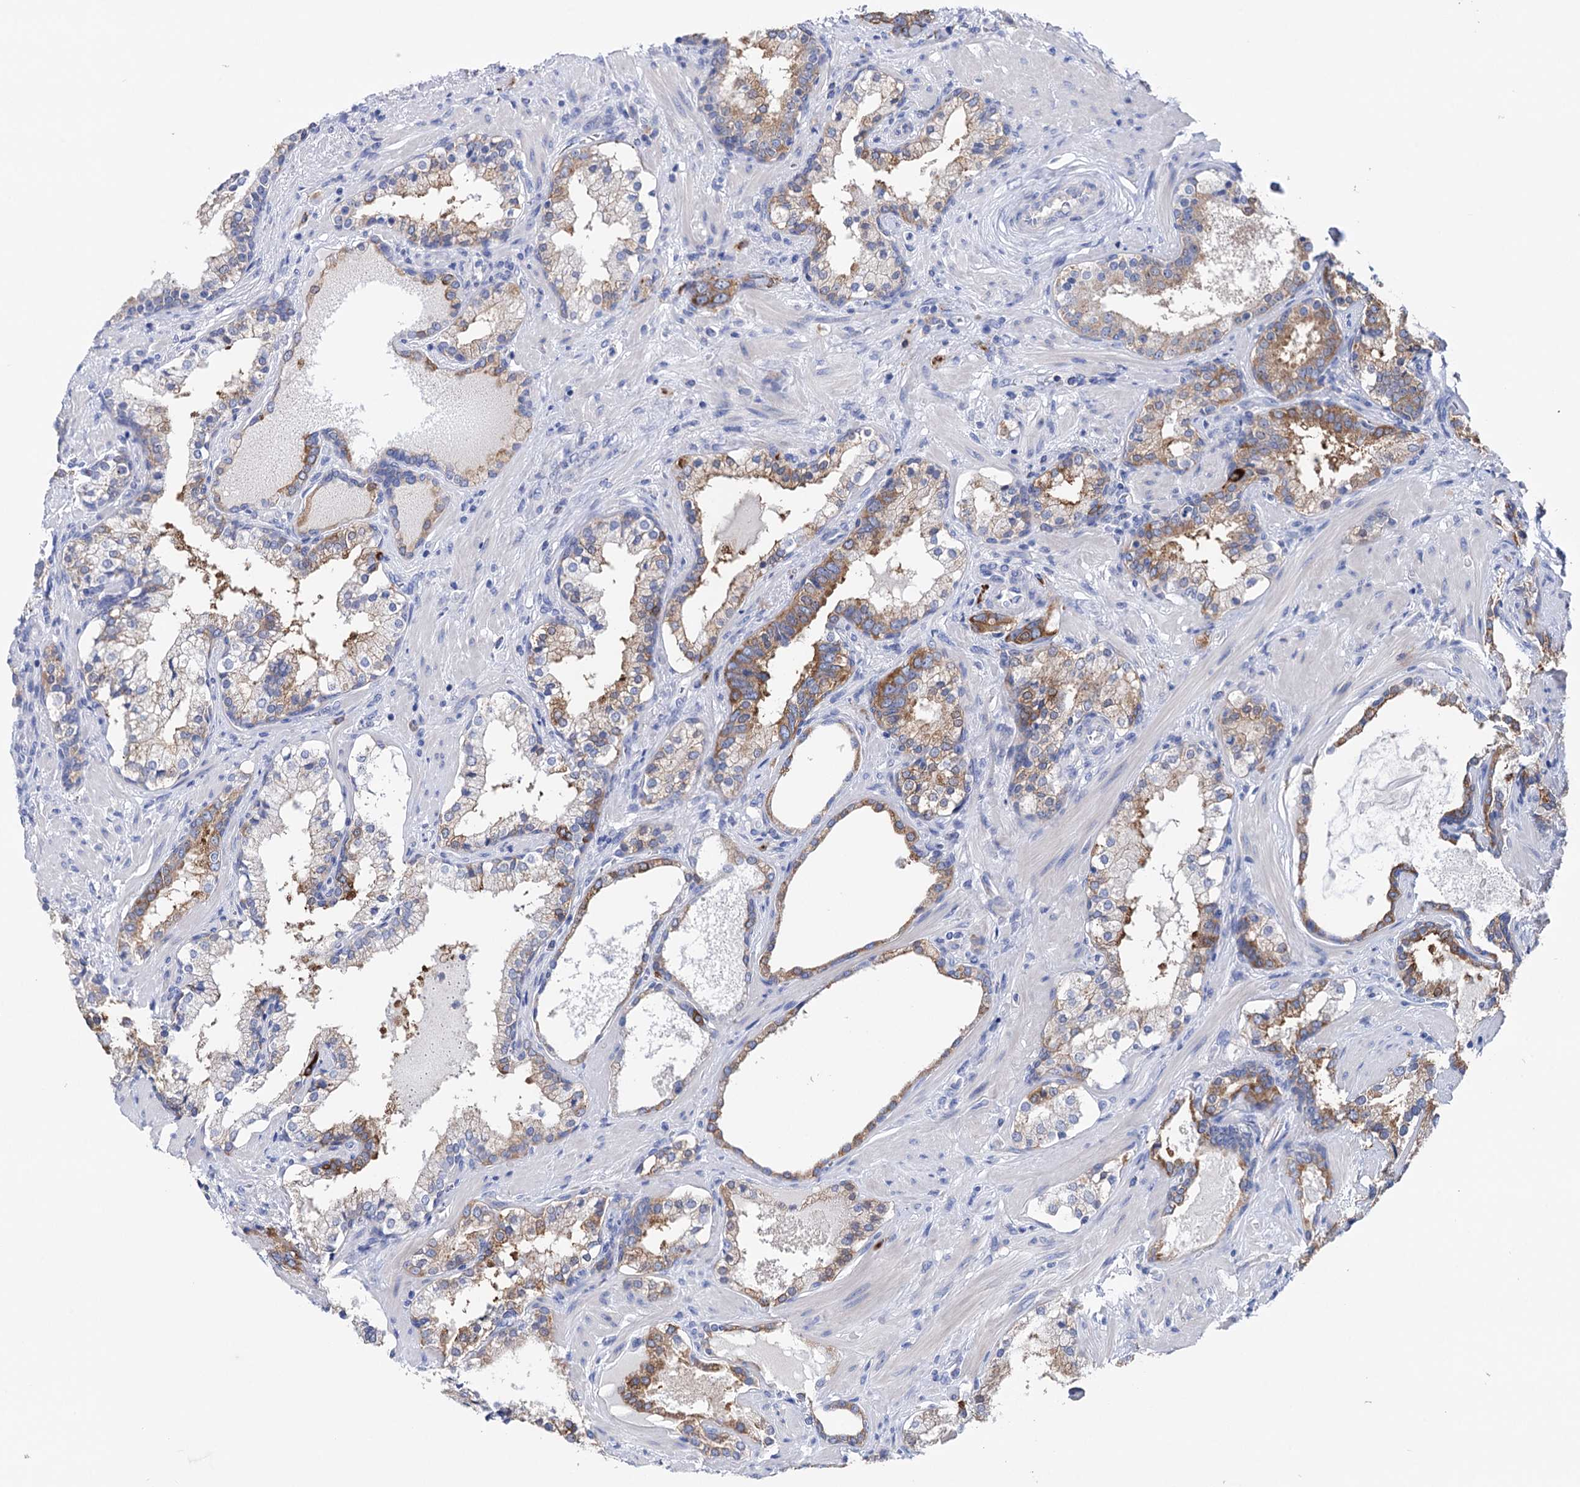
{"staining": {"intensity": "moderate", "quantity": ">75%", "location": "cytoplasmic/membranous"}, "tissue": "prostate cancer", "cell_type": "Tumor cells", "image_type": "cancer", "snomed": [{"axis": "morphology", "description": "Adenocarcinoma, High grade"}, {"axis": "topography", "description": "Prostate"}], "caption": "A high-resolution photomicrograph shows immunohistochemistry staining of prostate adenocarcinoma (high-grade), which shows moderate cytoplasmic/membranous staining in approximately >75% of tumor cells.", "gene": "BBS4", "patient": {"sex": "male", "age": 58}}